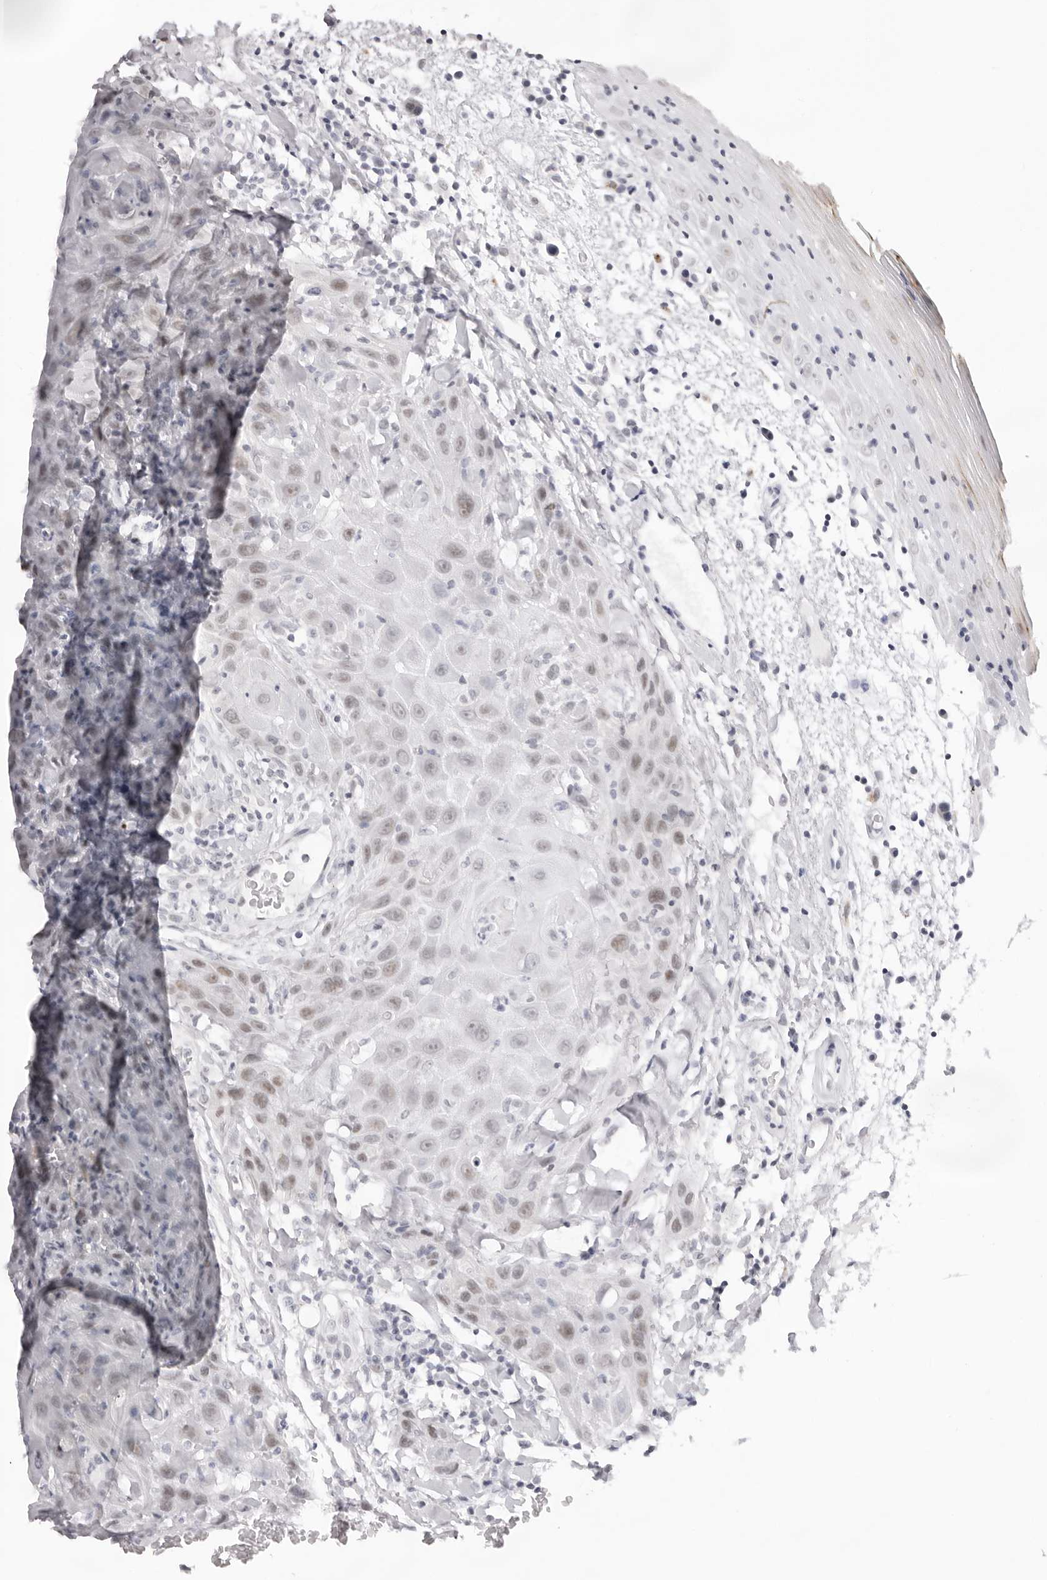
{"staining": {"intensity": "moderate", "quantity": "<25%", "location": "cytoplasmic/membranous,nuclear"}, "tissue": "oral mucosa", "cell_type": "Squamous epithelial cells", "image_type": "normal", "snomed": [{"axis": "morphology", "description": "Normal tissue, NOS"}, {"axis": "morphology", "description": "Squamous cell carcinoma, NOS"}, {"axis": "topography", "description": "Skeletal muscle"}, {"axis": "topography", "description": "Oral tissue"}], "caption": "Immunohistochemistry (IHC) (DAB) staining of benign oral mucosa shows moderate cytoplasmic/membranous,nuclear protein positivity in approximately <25% of squamous epithelial cells. The protein of interest is stained brown, and the nuclei are stained in blue (DAB IHC with brightfield microscopy, high magnification).", "gene": "KLK12", "patient": {"sex": "male", "age": 71}}